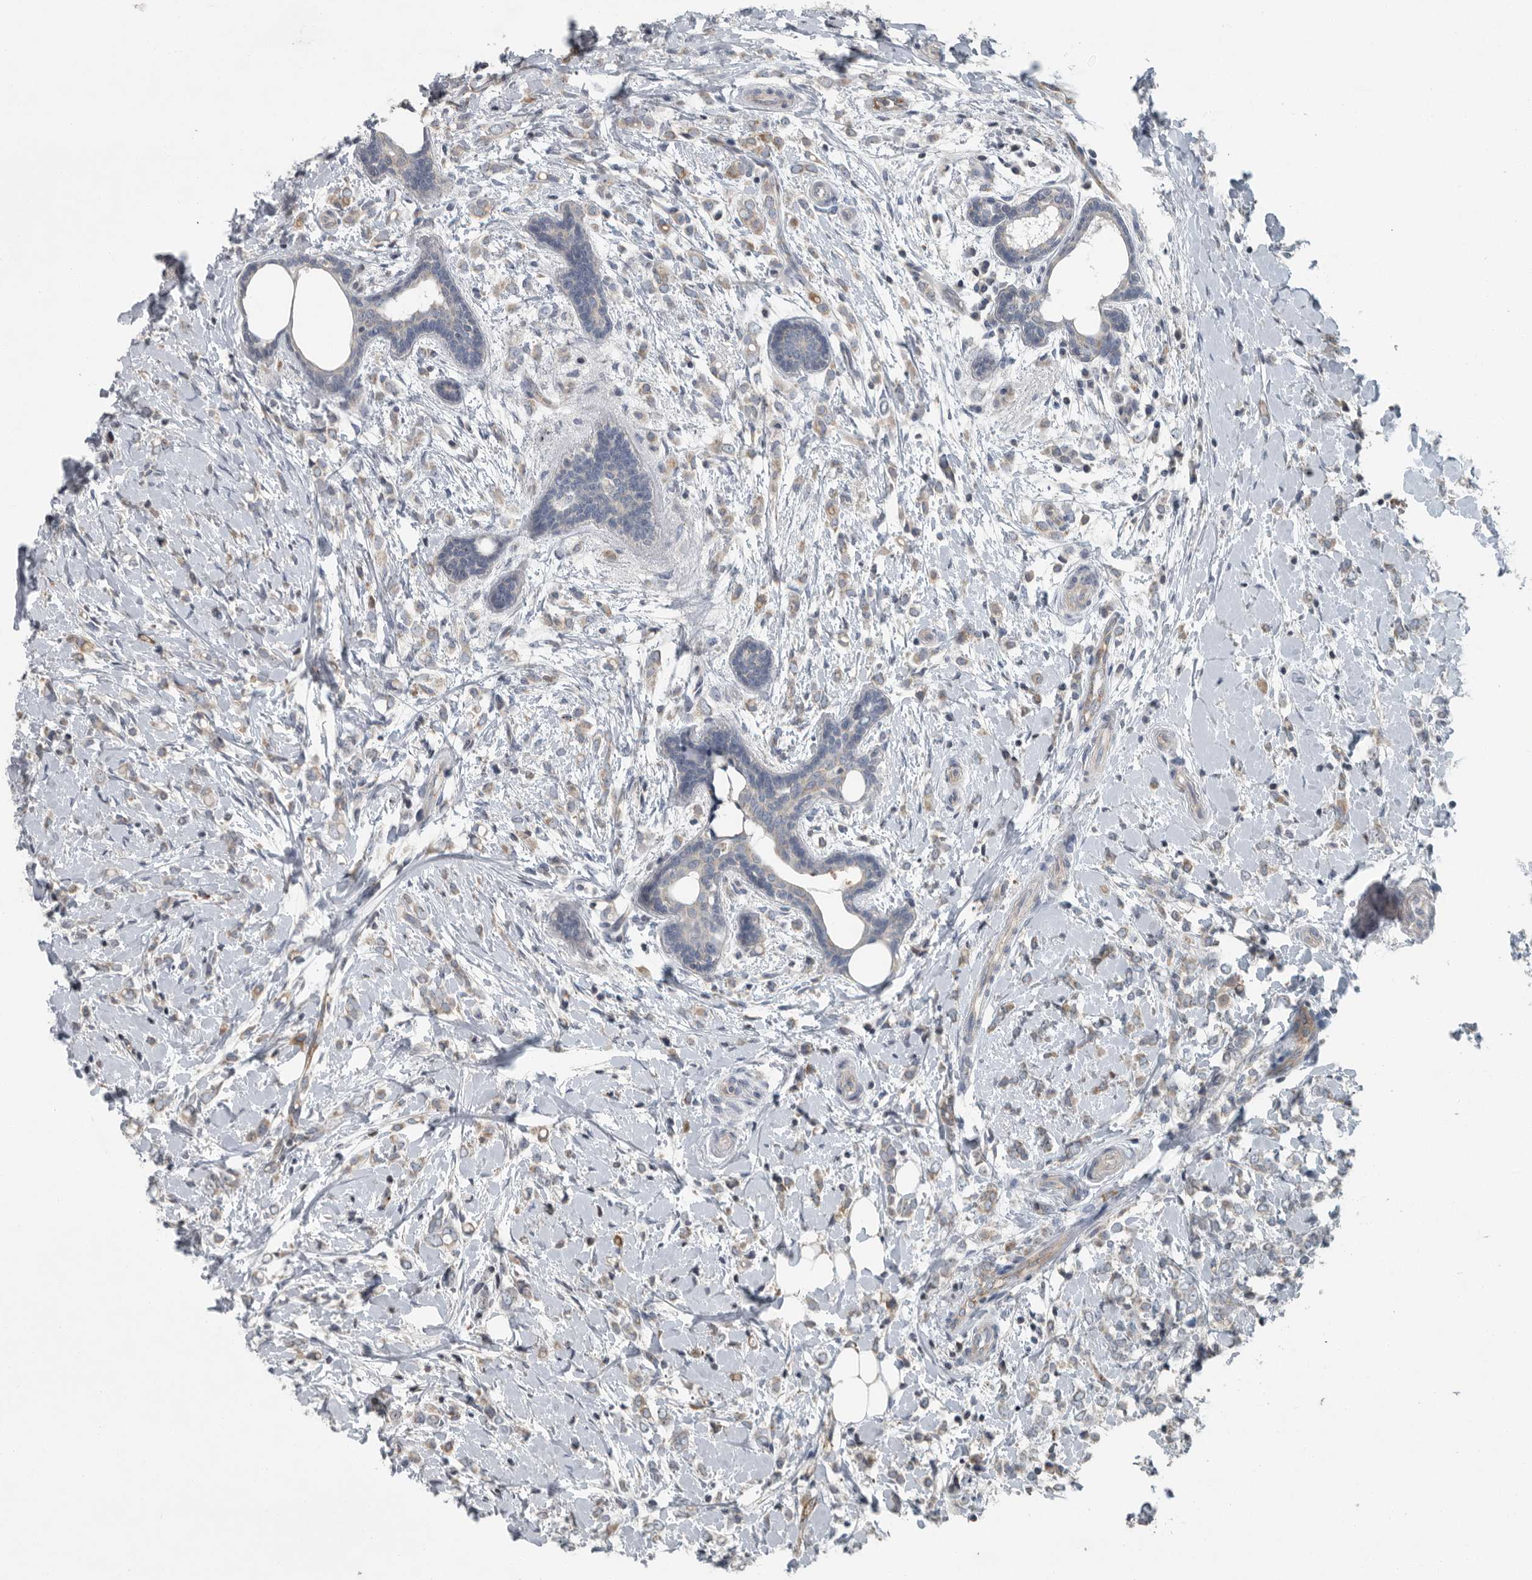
{"staining": {"intensity": "weak", "quantity": "25%-75%", "location": "cytoplasmic/membranous"}, "tissue": "breast cancer", "cell_type": "Tumor cells", "image_type": "cancer", "snomed": [{"axis": "morphology", "description": "Normal tissue, NOS"}, {"axis": "morphology", "description": "Lobular carcinoma"}, {"axis": "topography", "description": "Breast"}], "caption": "Protein staining of breast cancer (lobular carcinoma) tissue shows weak cytoplasmic/membranous expression in about 25%-75% of tumor cells.", "gene": "MPP3", "patient": {"sex": "female", "age": 47}}